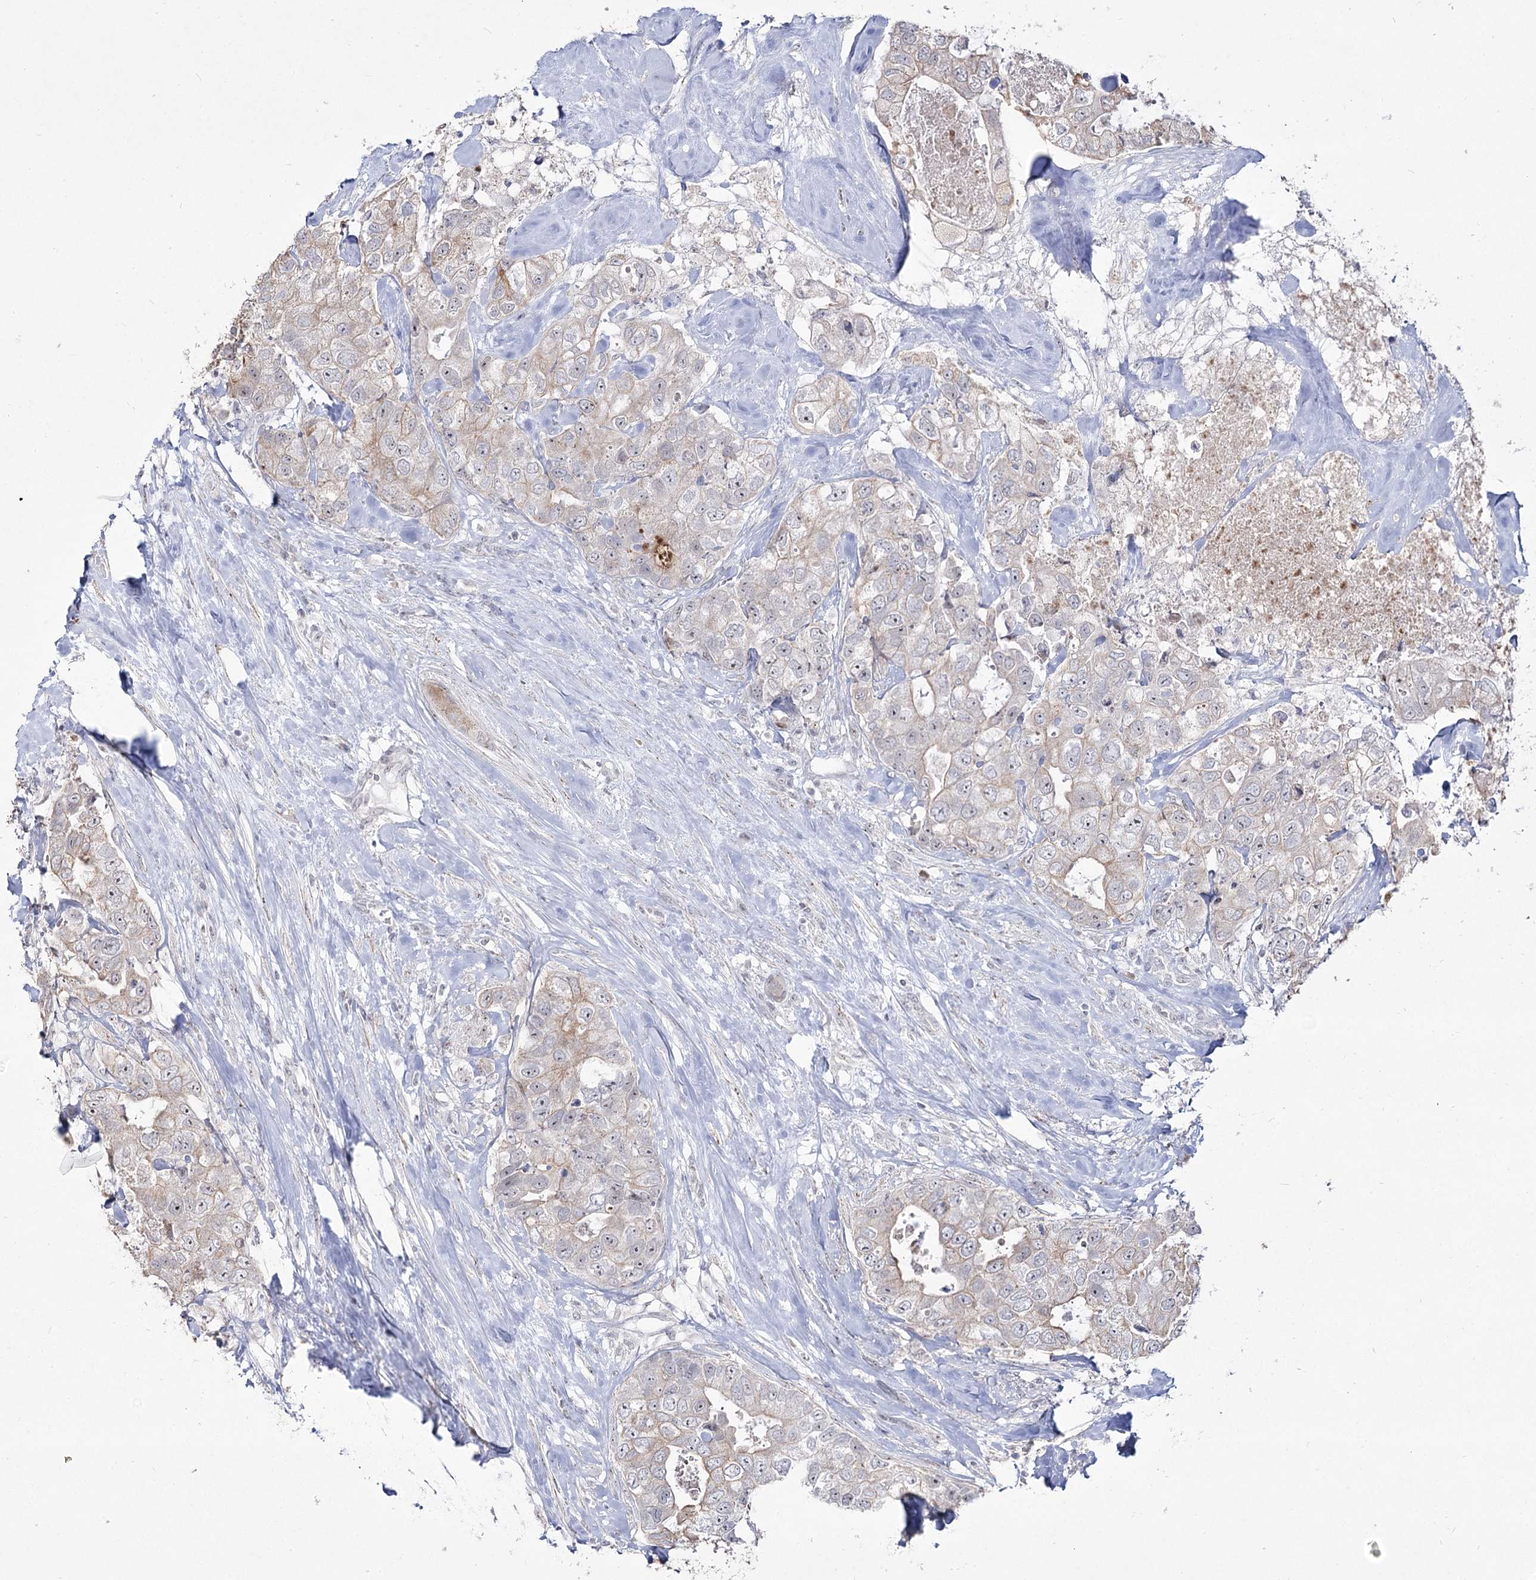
{"staining": {"intensity": "weak", "quantity": "<25%", "location": "cytoplasmic/membranous"}, "tissue": "breast cancer", "cell_type": "Tumor cells", "image_type": "cancer", "snomed": [{"axis": "morphology", "description": "Duct carcinoma"}, {"axis": "topography", "description": "Breast"}], "caption": "Tumor cells show no significant protein expression in breast infiltrating ductal carcinoma. (IHC, brightfield microscopy, high magnification).", "gene": "DDX50", "patient": {"sex": "female", "age": 62}}